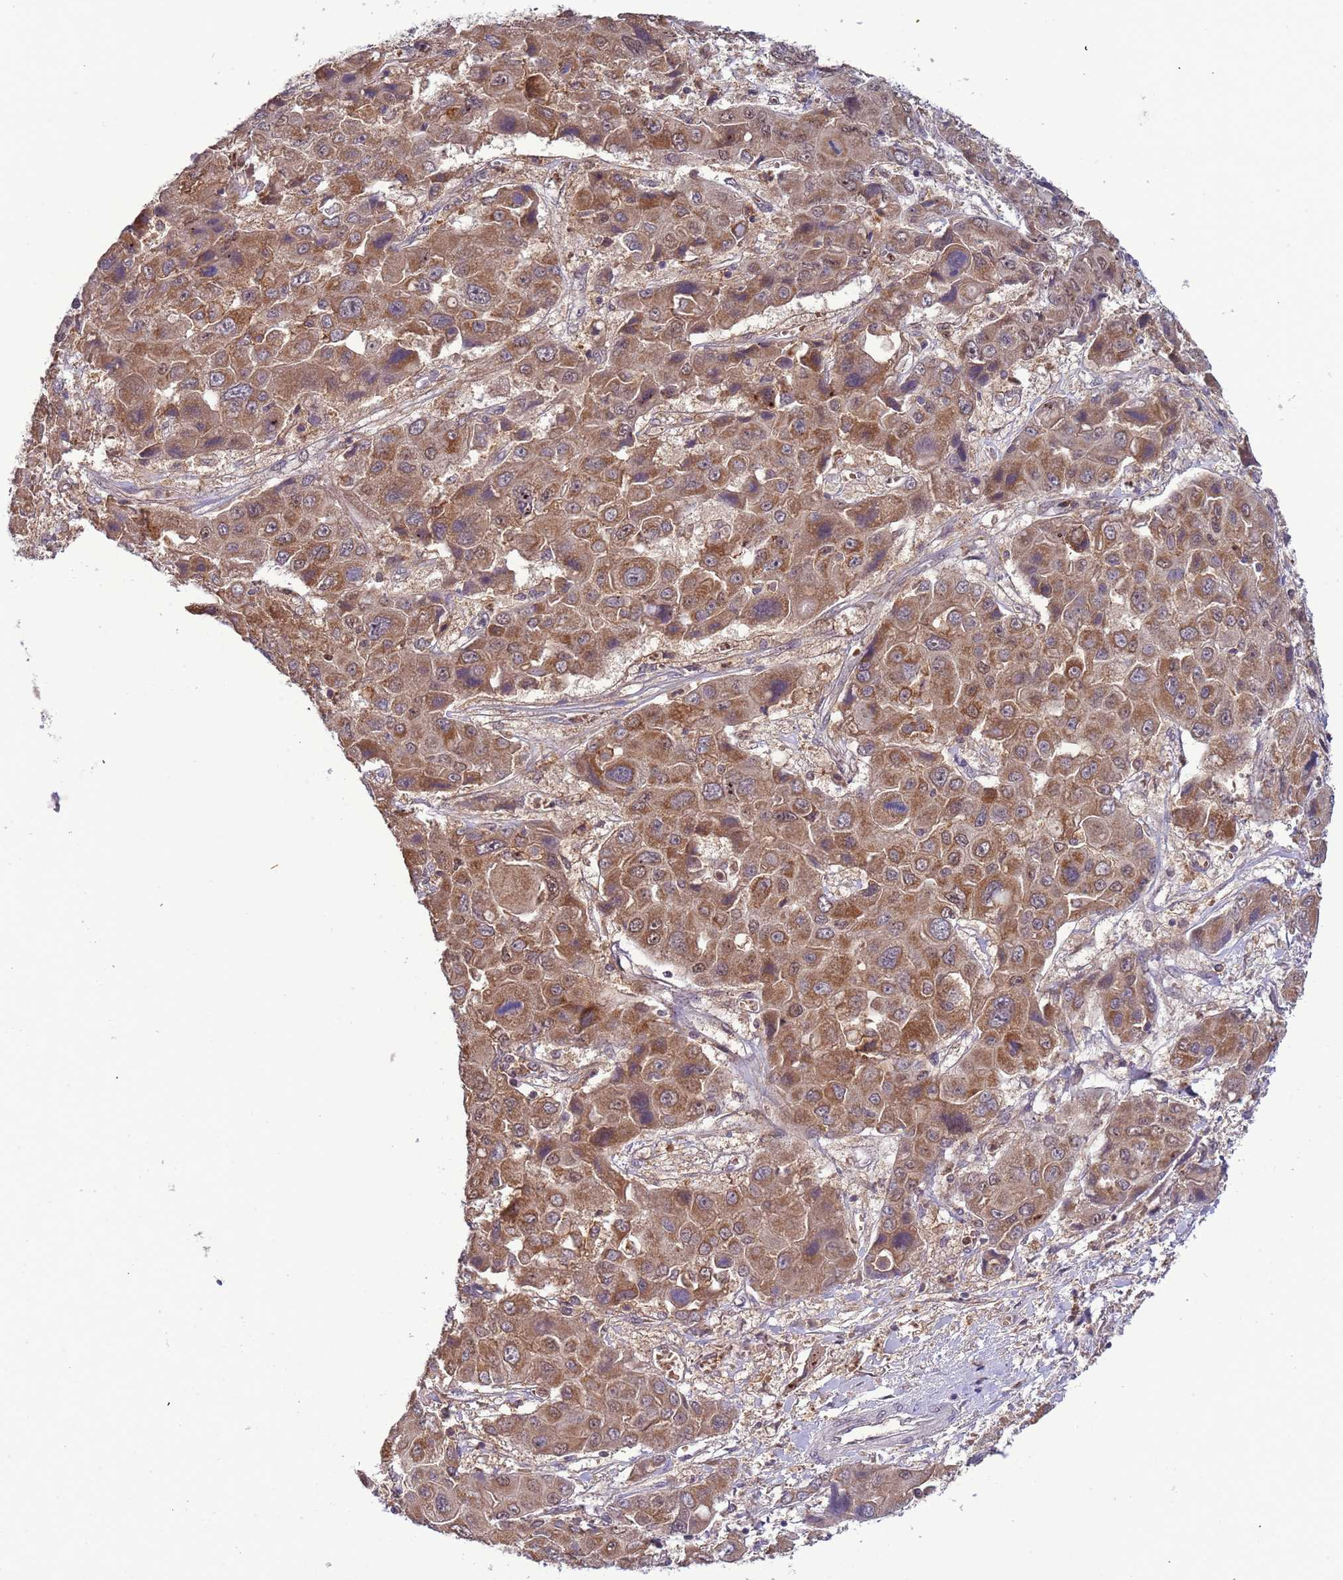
{"staining": {"intensity": "moderate", "quantity": ">75%", "location": "cytoplasmic/membranous"}, "tissue": "liver cancer", "cell_type": "Tumor cells", "image_type": "cancer", "snomed": [{"axis": "morphology", "description": "Cholangiocarcinoma"}, {"axis": "topography", "description": "Liver"}], "caption": "Human cholangiocarcinoma (liver) stained with a brown dye reveals moderate cytoplasmic/membranous positive expression in approximately >75% of tumor cells.", "gene": "CD53", "patient": {"sex": "male", "age": 67}}